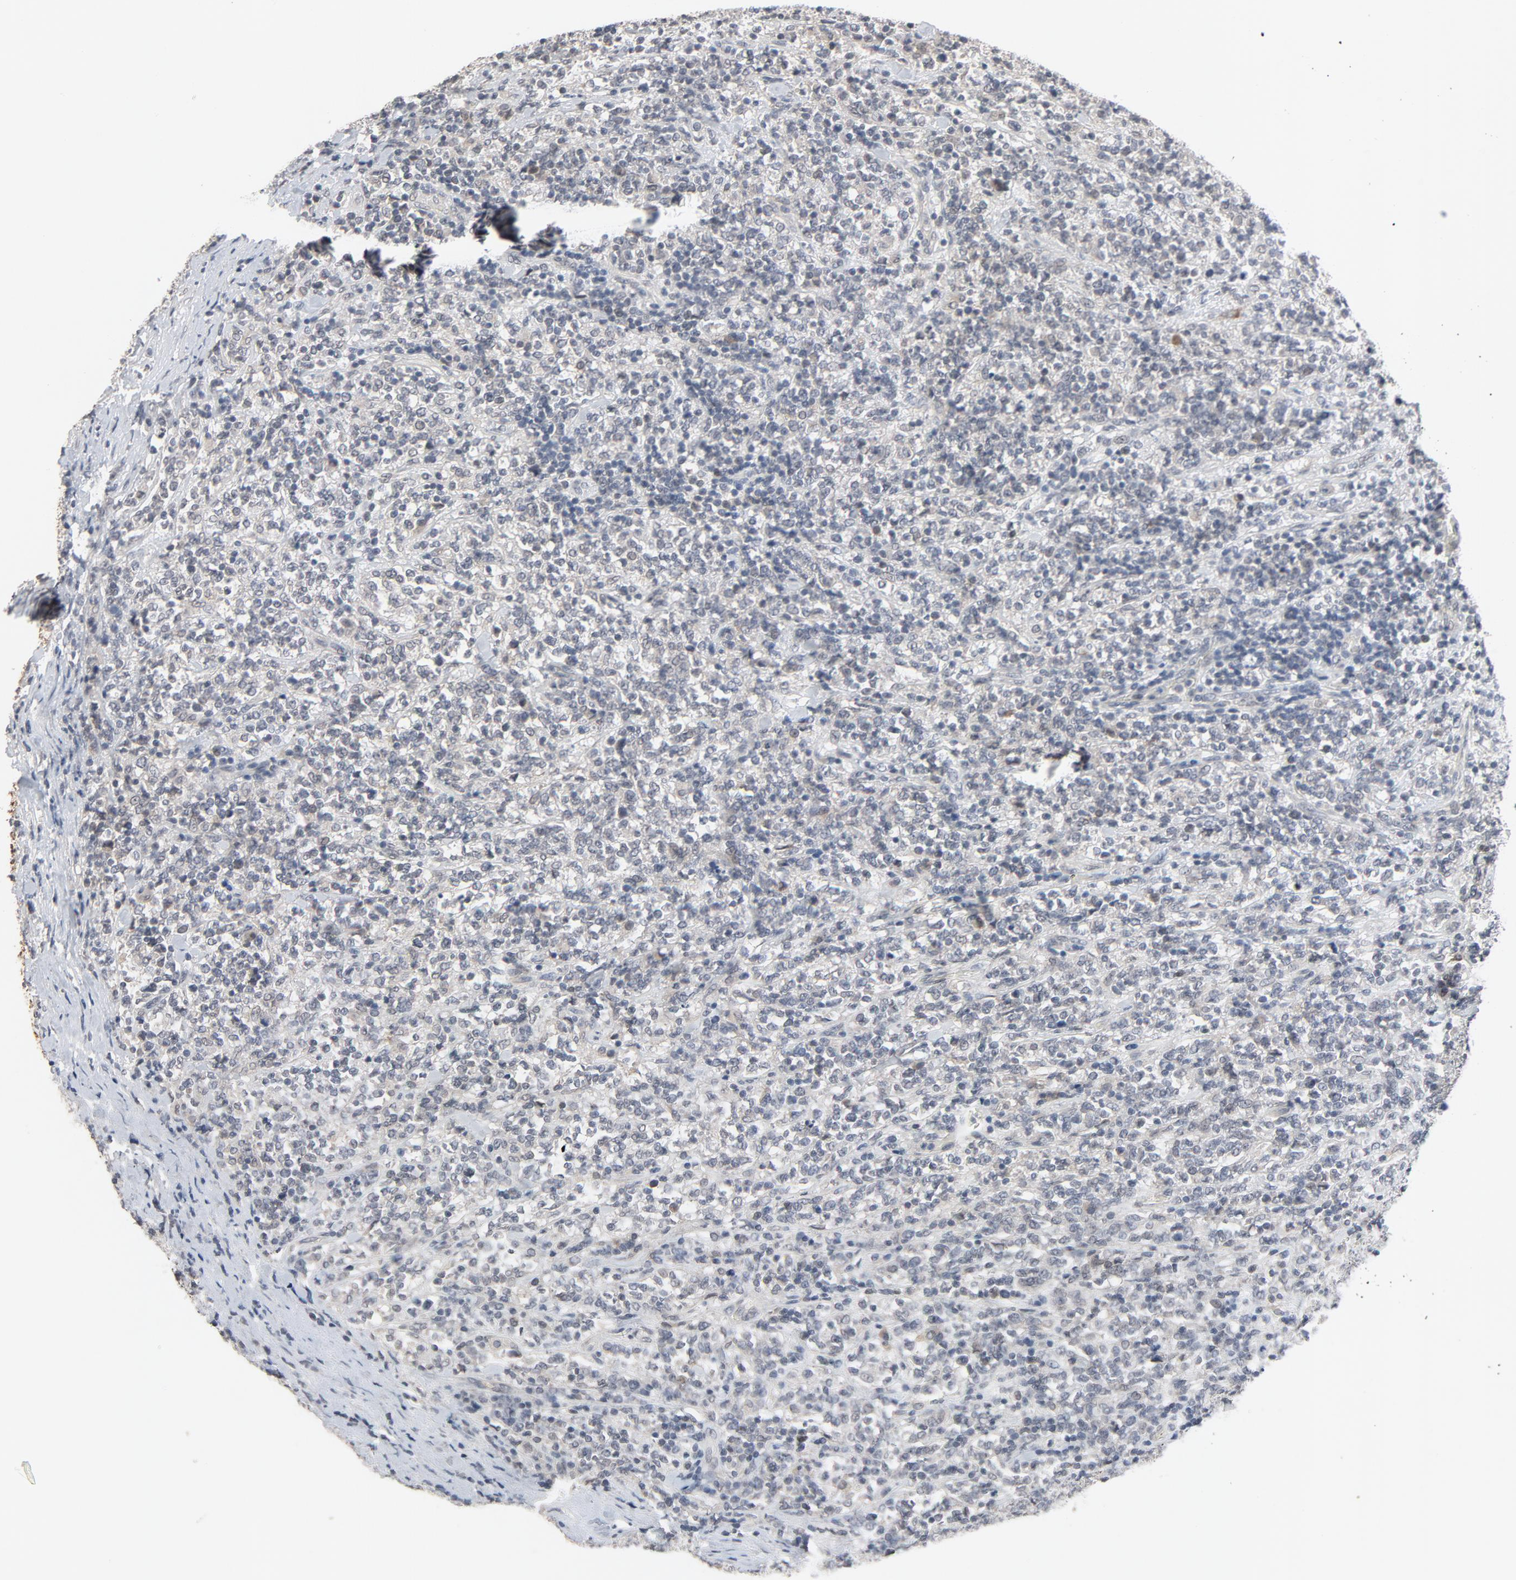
{"staining": {"intensity": "negative", "quantity": "none", "location": "none"}, "tissue": "lymphoma", "cell_type": "Tumor cells", "image_type": "cancer", "snomed": [{"axis": "morphology", "description": "Malignant lymphoma, non-Hodgkin's type, High grade"}, {"axis": "topography", "description": "Soft tissue"}], "caption": "DAB immunohistochemical staining of human malignant lymphoma, non-Hodgkin's type (high-grade) shows no significant expression in tumor cells.", "gene": "MT3", "patient": {"sex": "male", "age": 18}}